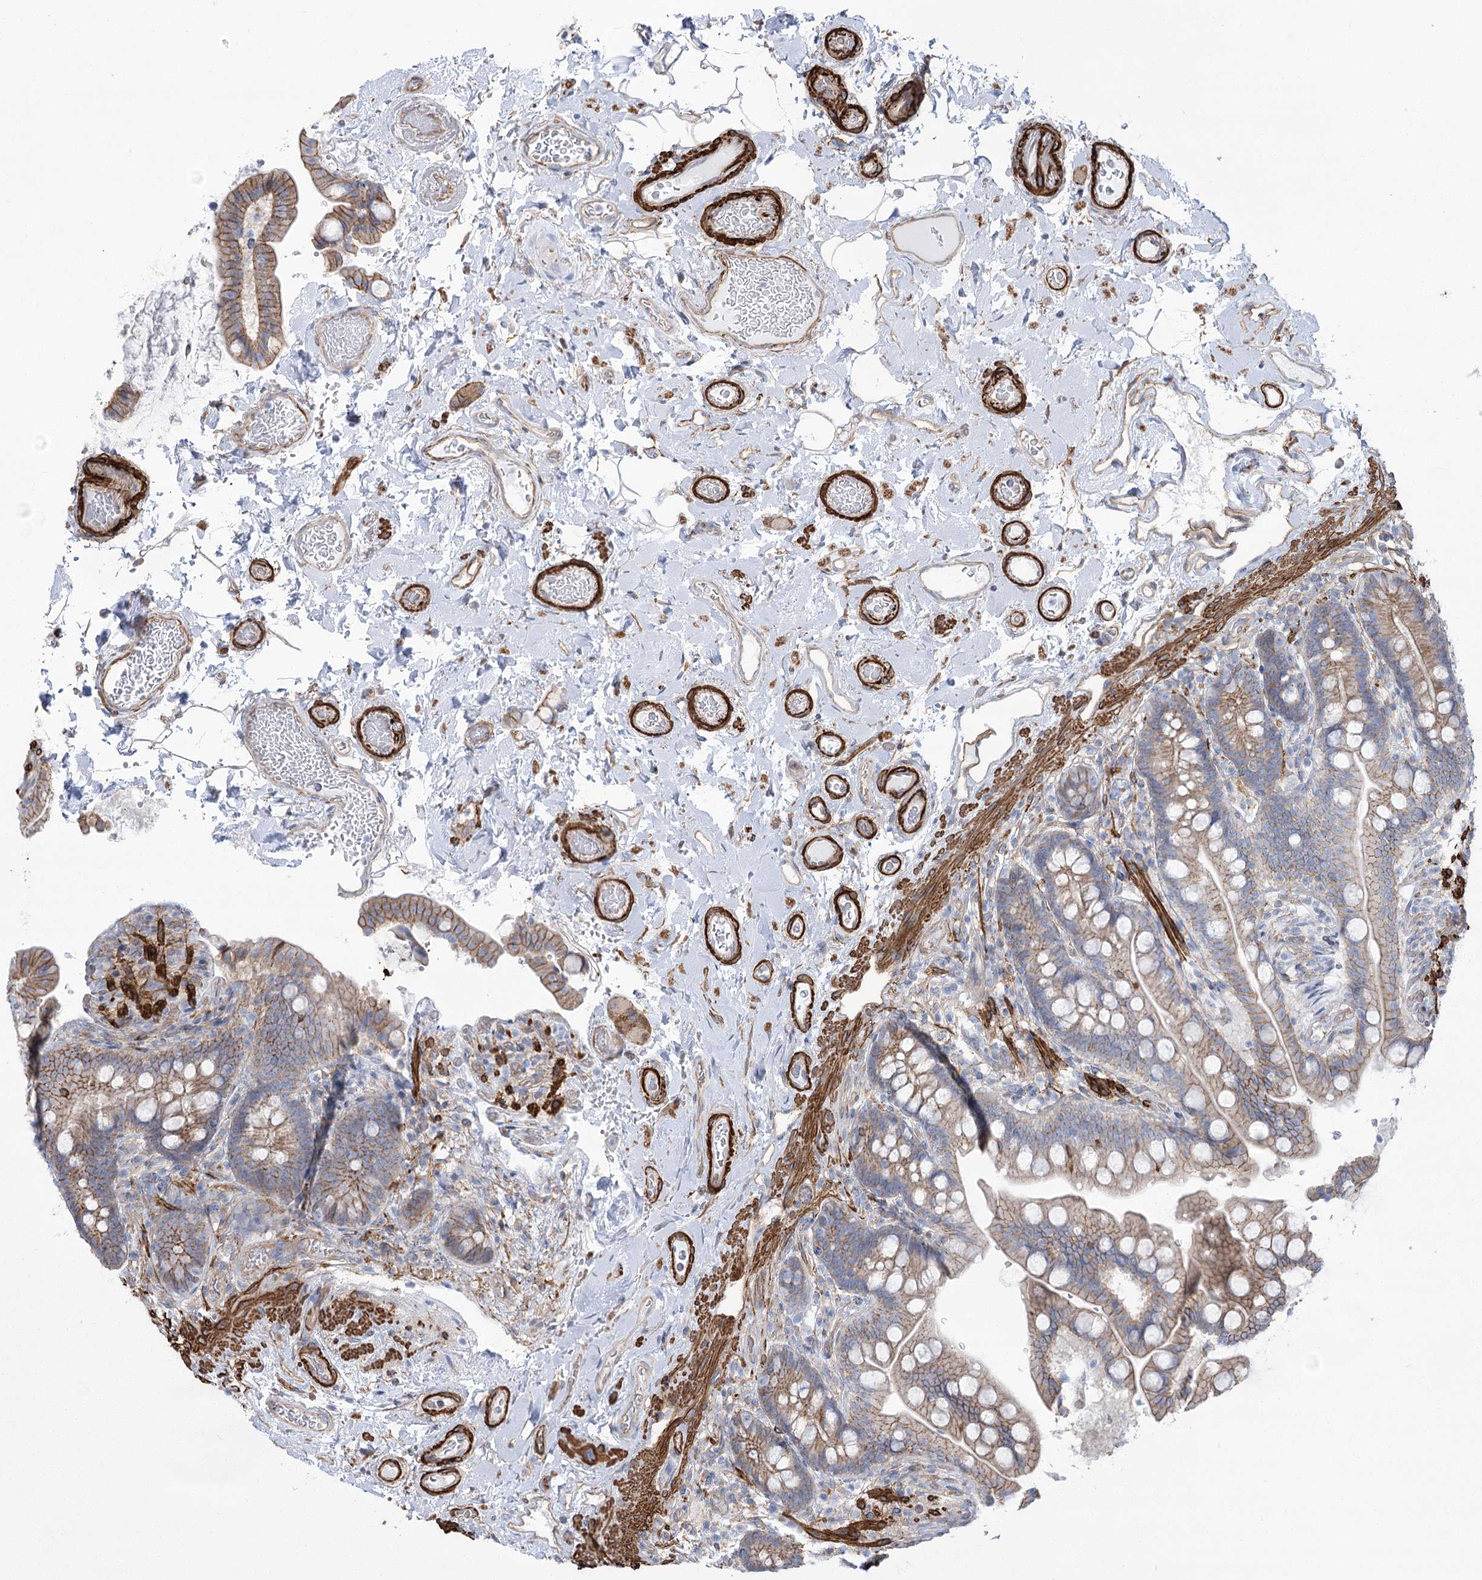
{"staining": {"intensity": "weak", "quantity": ">75%", "location": "cytoplasmic/membranous"}, "tissue": "colon", "cell_type": "Endothelial cells", "image_type": "normal", "snomed": [{"axis": "morphology", "description": "Normal tissue, NOS"}, {"axis": "topography", "description": "Smooth muscle"}, {"axis": "topography", "description": "Colon"}], "caption": "IHC image of normal colon: human colon stained using immunohistochemistry exhibits low levels of weak protein expression localized specifically in the cytoplasmic/membranous of endothelial cells, appearing as a cytoplasmic/membranous brown color.", "gene": "PLEKHA5", "patient": {"sex": "male", "age": 73}}